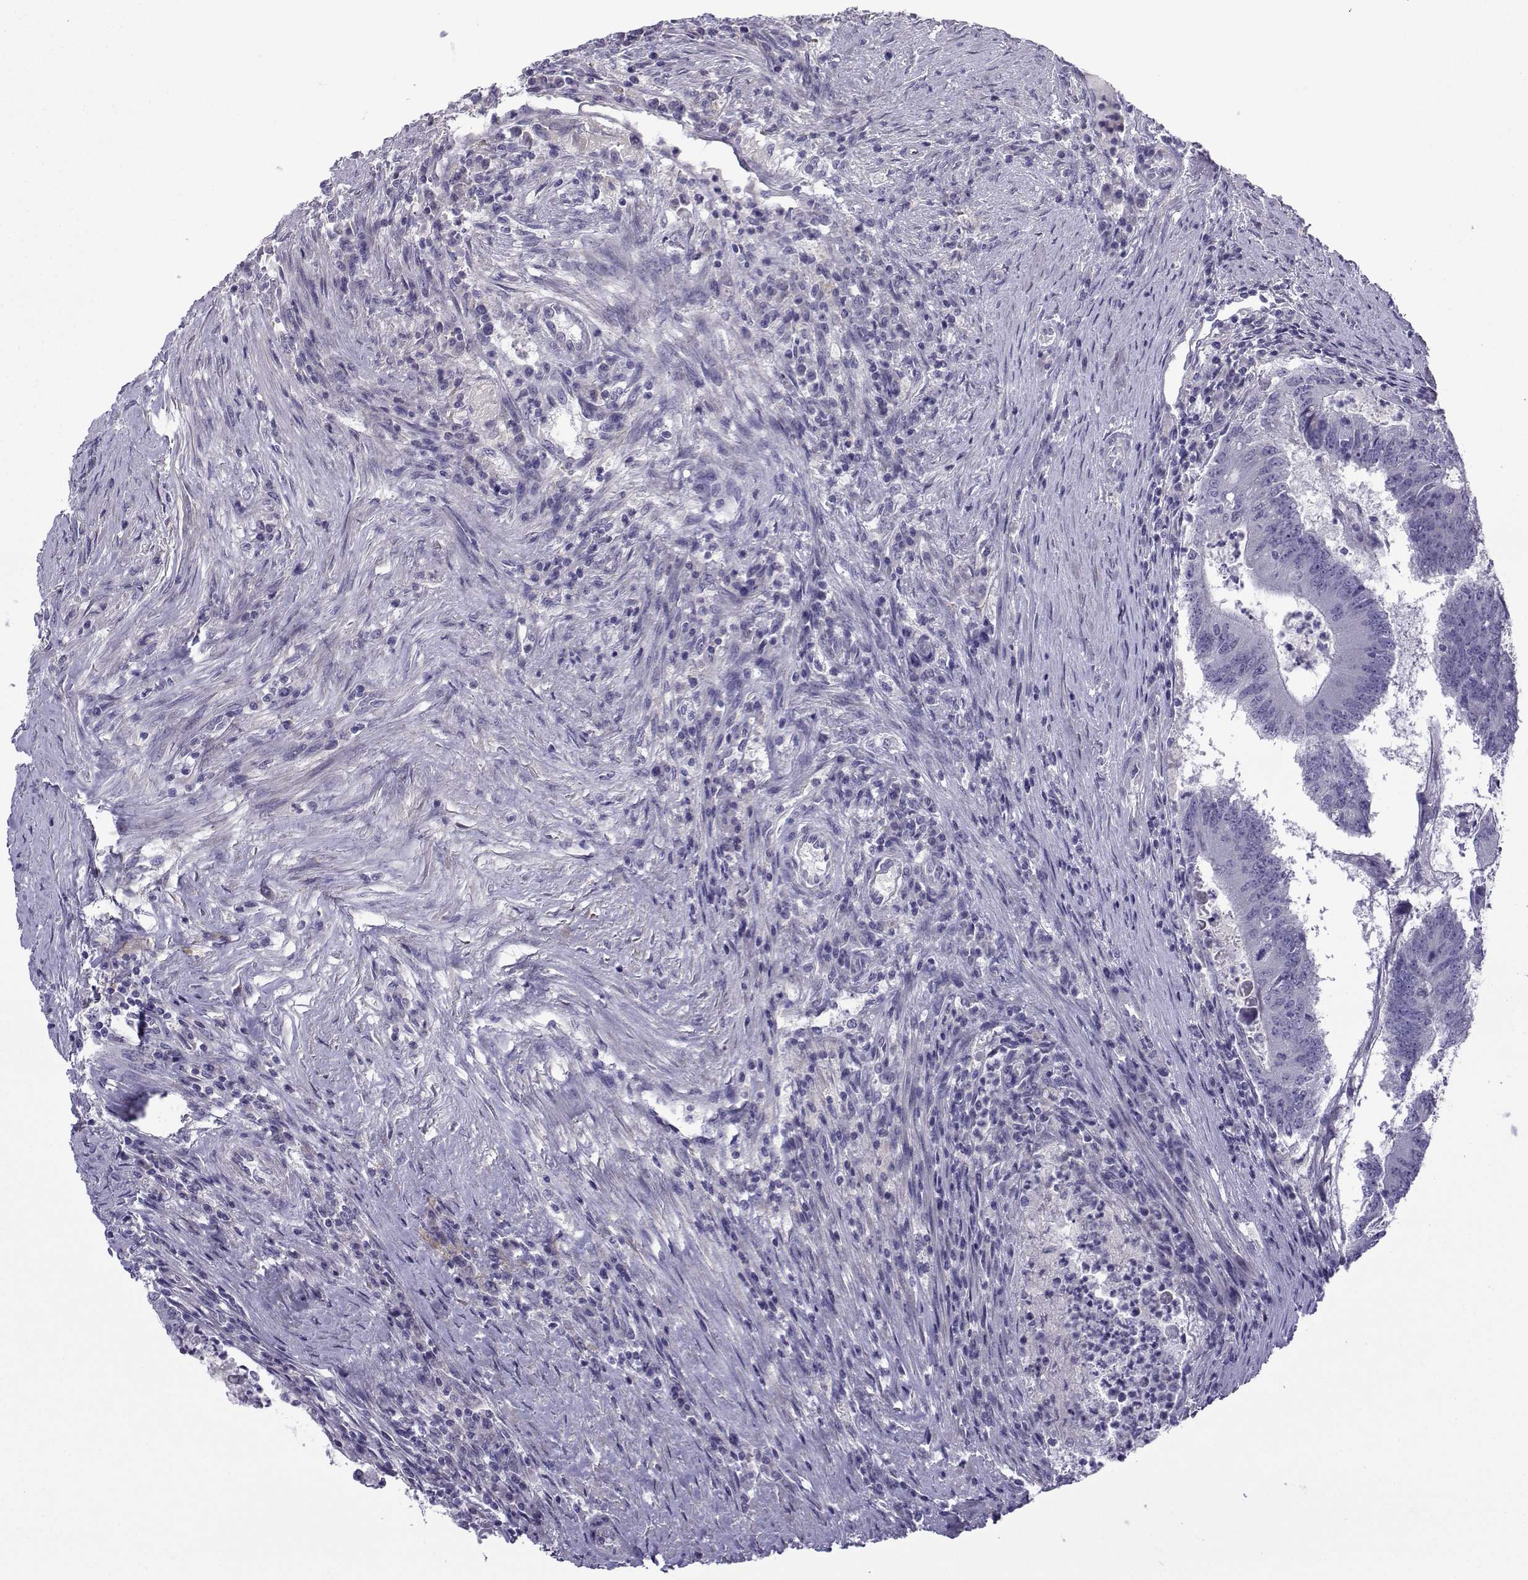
{"staining": {"intensity": "negative", "quantity": "none", "location": "none"}, "tissue": "colorectal cancer", "cell_type": "Tumor cells", "image_type": "cancer", "snomed": [{"axis": "morphology", "description": "Adenocarcinoma, NOS"}, {"axis": "topography", "description": "Colon"}], "caption": "Adenocarcinoma (colorectal) was stained to show a protein in brown. There is no significant positivity in tumor cells.", "gene": "SPACA7", "patient": {"sex": "female", "age": 70}}